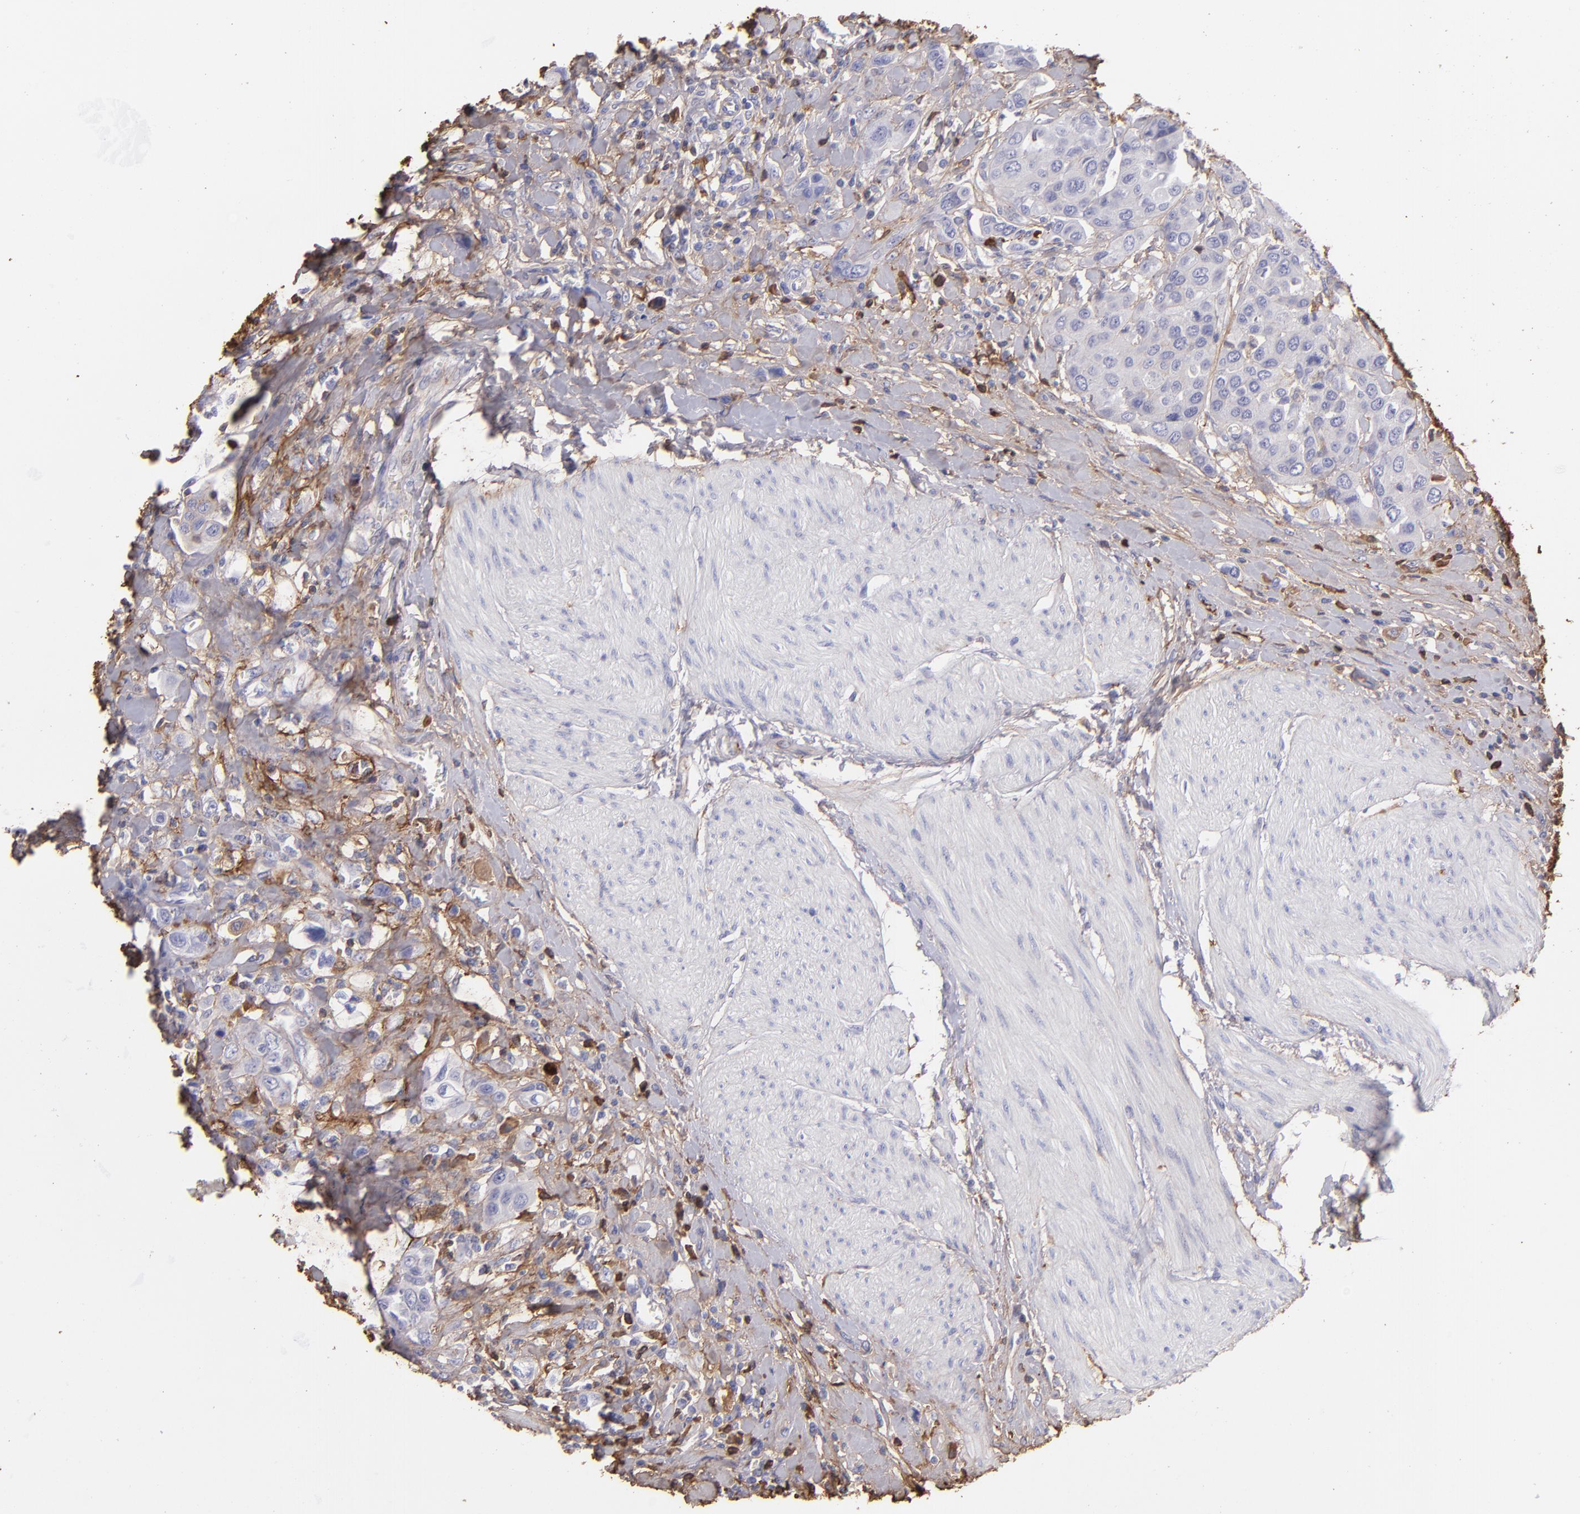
{"staining": {"intensity": "weak", "quantity": "25%-75%", "location": "cytoplasmic/membranous"}, "tissue": "urothelial cancer", "cell_type": "Tumor cells", "image_type": "cancer", "snomed": [{"axis": "morphology", "description": "Urothelial carcinoma, High grade"}, {"axis": "topography", "description": "Urinary bladder"}], "caption": "DAB (3,3'-diaminobenzidine) immunohistochemical staining of human urothelial cancer exhibits weak cytoplasmic/membranous protein staining in about 25%-75% of tumor cells. The protein is stained brown, and the nuclei are stained in blue (DAB IHC with brightfield microscopy, high magnification).", "gene": "FGB", "patient": {"sex": "male", "age": 50}}